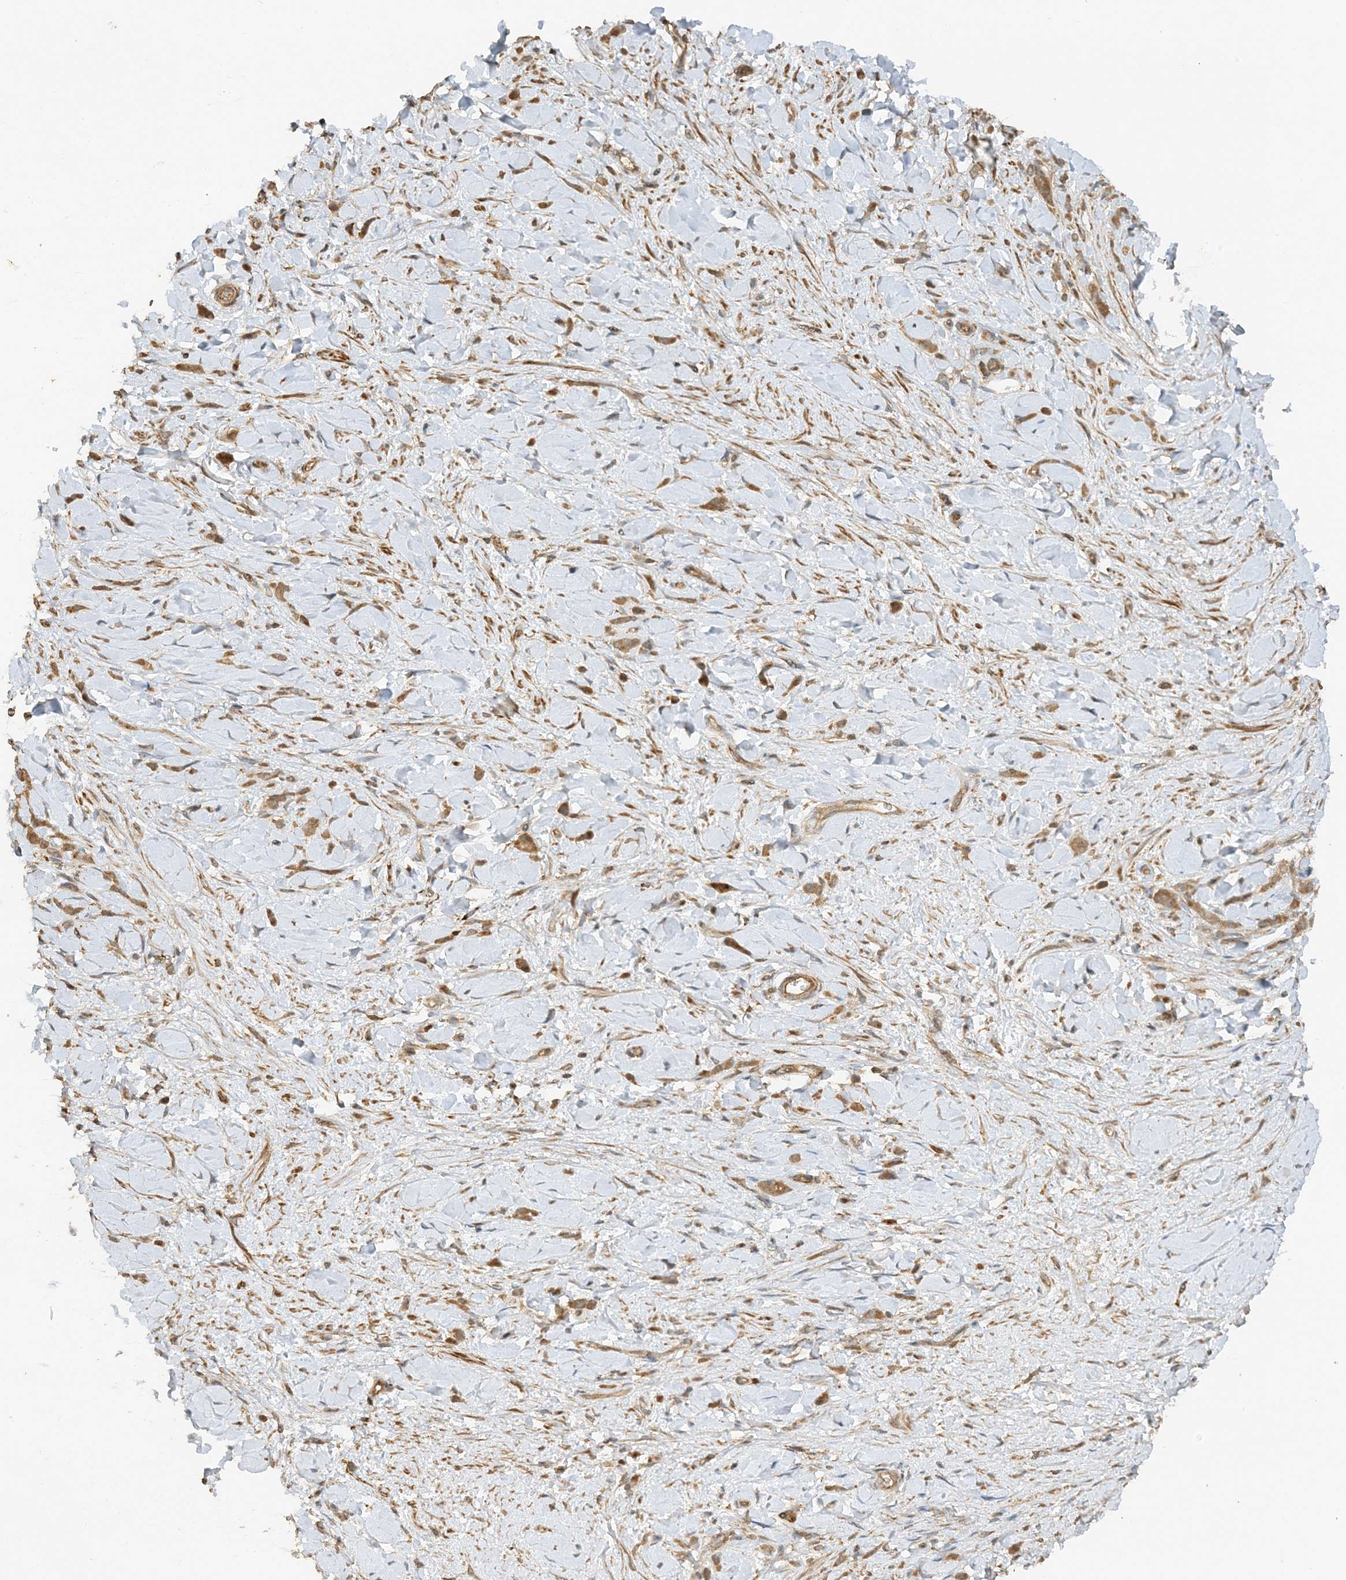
{"staining": {"intensity": "weak", "quantity": ">75%", "location": "cytoplasmic/membranous"}, "tissue": "stomach cancer", "cell_type": "Tumor cells", "image_type": "cancer", "snomed": [{"axis": "morphology", "description": "Normal tissue, NOS"}, {"axis": "morphology", "description": "Adenocarcinoma, NOS"}, {"axis": "topography", "description": "Stomach"}], "caption": "Weak cytoplasmic/membranous positivity for a protein is appreciated in about >75% of tumor cells of stomach cancer using immunohistochemistry (IHC).", "gene": "XRN1", "patient": {"sex": "male", "age": 82}}